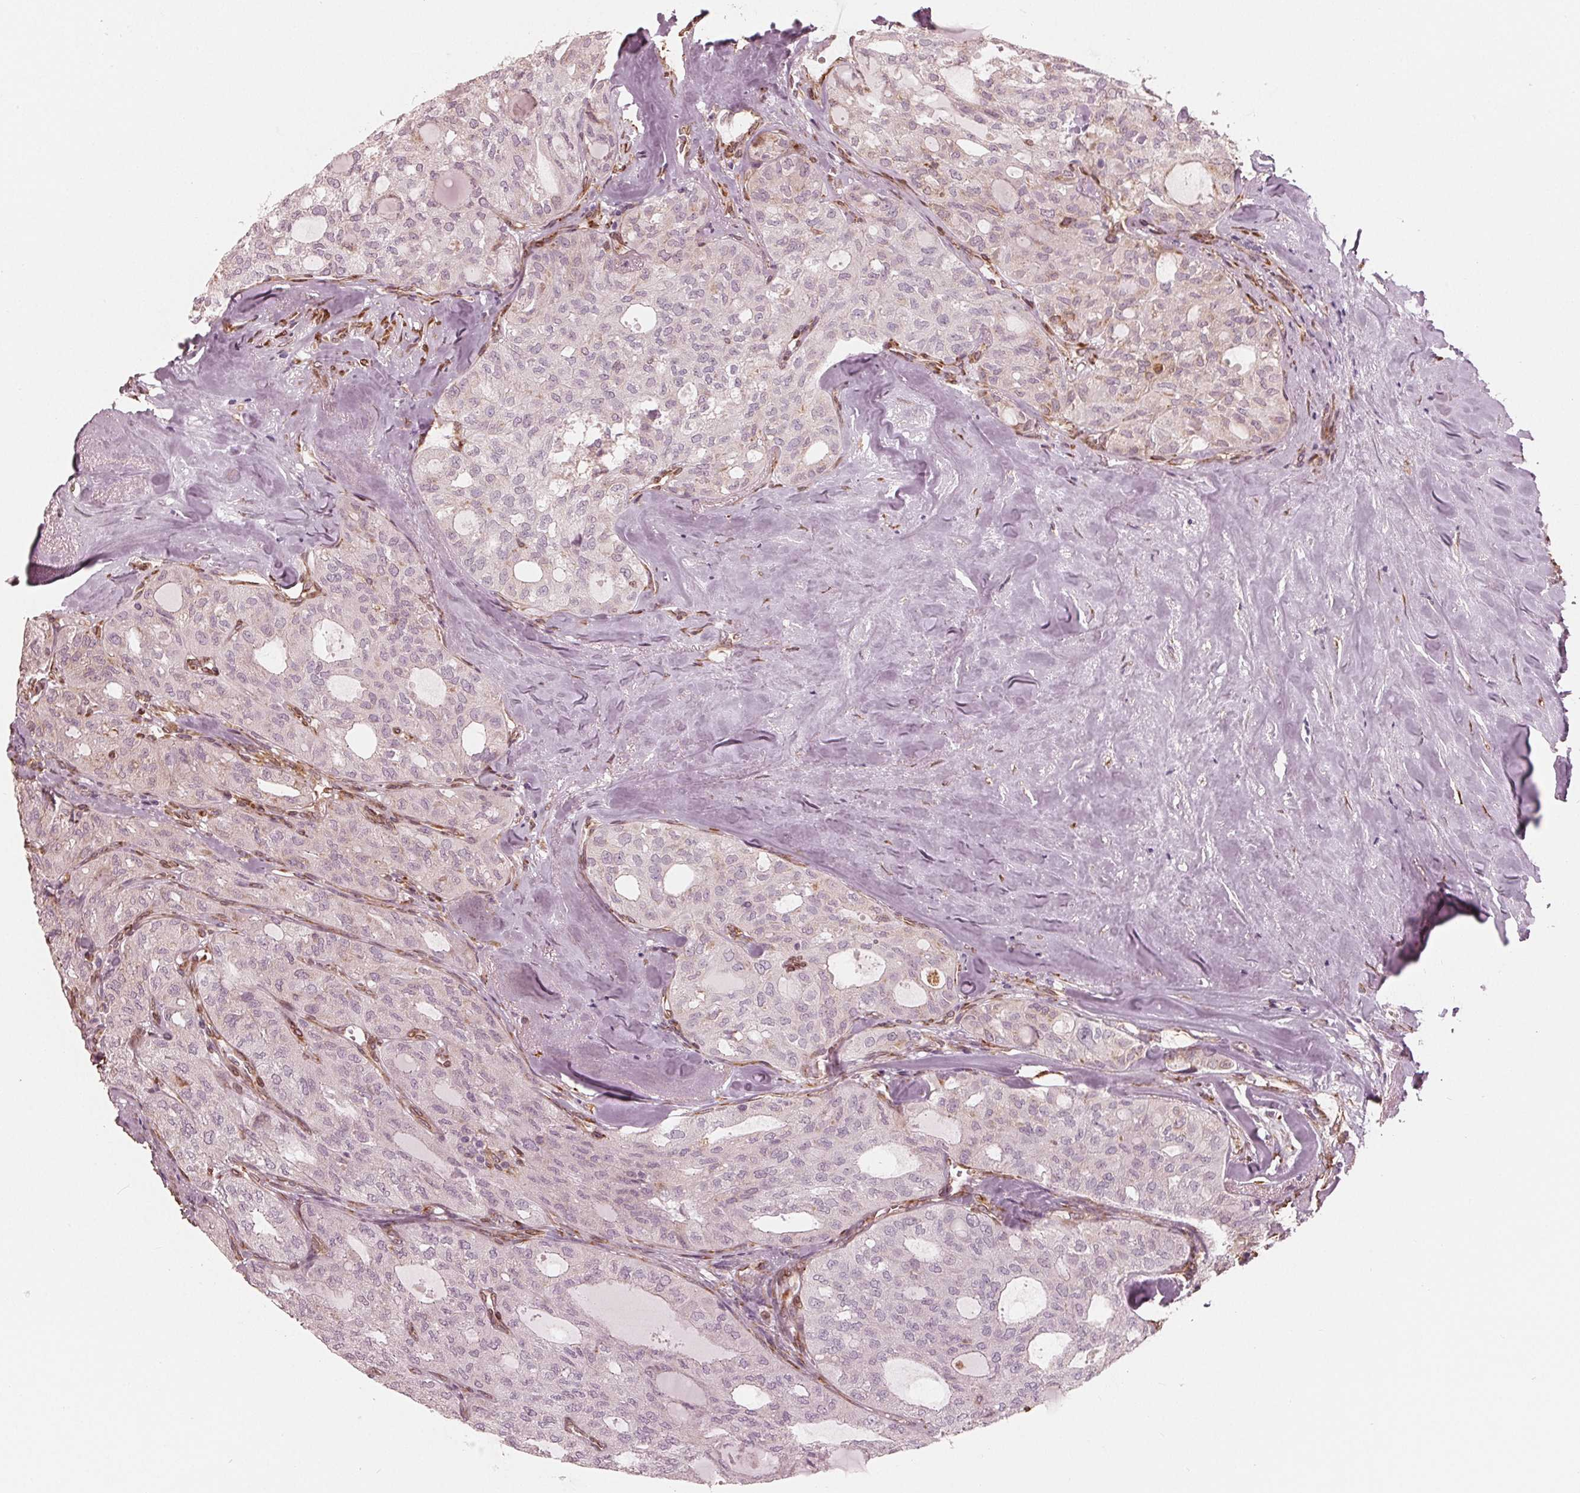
{"staining": {"intensity": "negative", "quantity": "none", "location": "none"}, "tissue": "thyroid cancer", "cell_type": "Tumor cells", "image_type": "cancer", "snomed": [{"axis": "morphology", "description": "Follicular adenoma carcinoma, NOS"}, {"axis": "topography", "description": "Thyroid gland"}], "caption": "Photomicrograph shows no protein positivity in tumor cells of thyroid cancer (follicular adenoma carcinoma) tissue.", "gene": "IKBIP", "patient": {"sex": "male", "age": 75}}